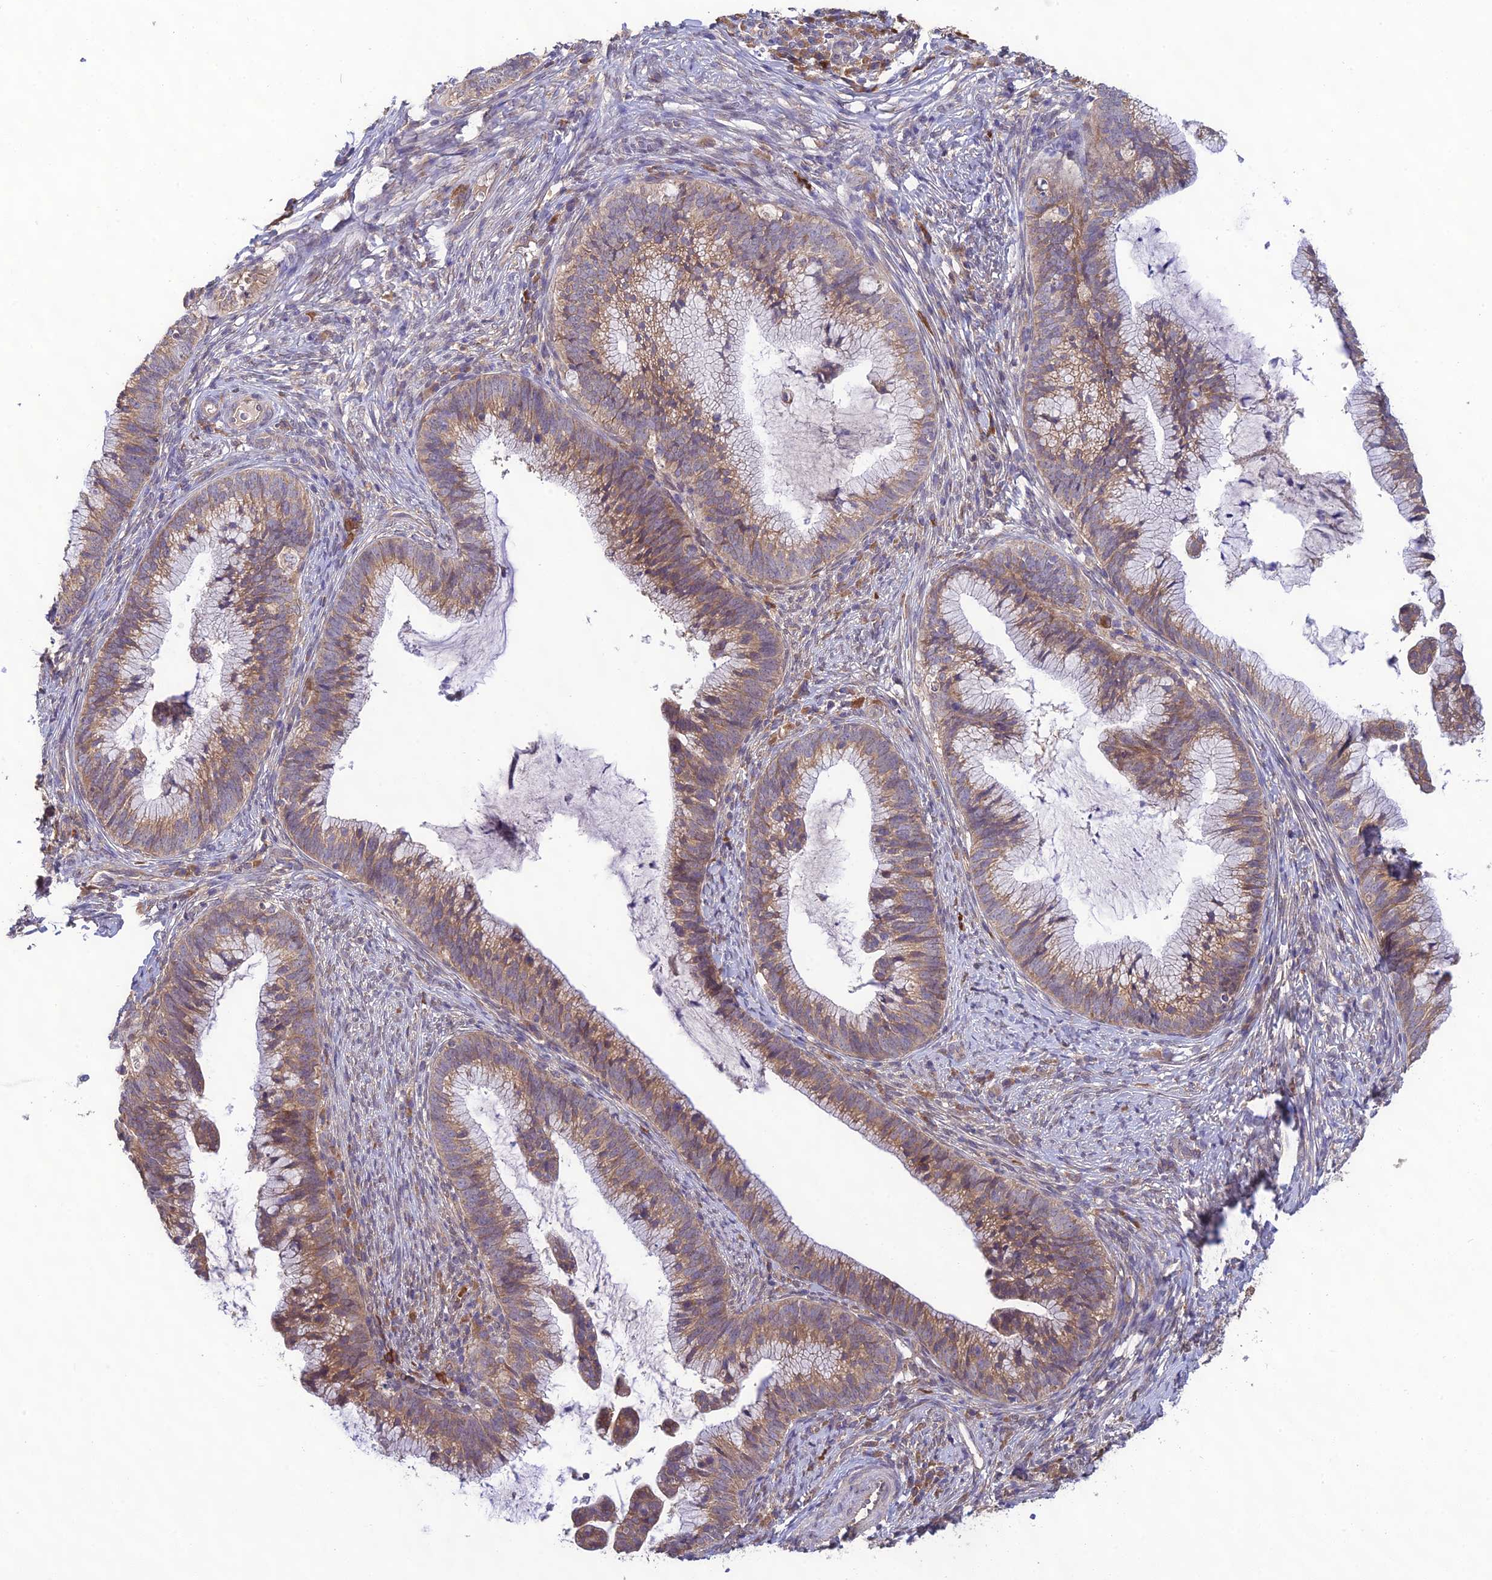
{"staining": {"intensity": "moderate", "quantity": ">75%", "location": "cytoplasmic/membranous"}, "tissue": "cervical cancer", "cell_type": "Tumor cells", "image_type": "cancer", "snomed": [{"axis": "morphology", "description": "Adenocarcinoma, NOS"}, {"axis": "topography", "description": "Cervix"}], "caption": "Cervical cancer (adenocarcinoma) tissue exhibits moderate cytoplasmic/membranous staining in approximately >75% of tumor cells", "gene": "MRNIP", "patient": {"sex": "female", "age": 36}}